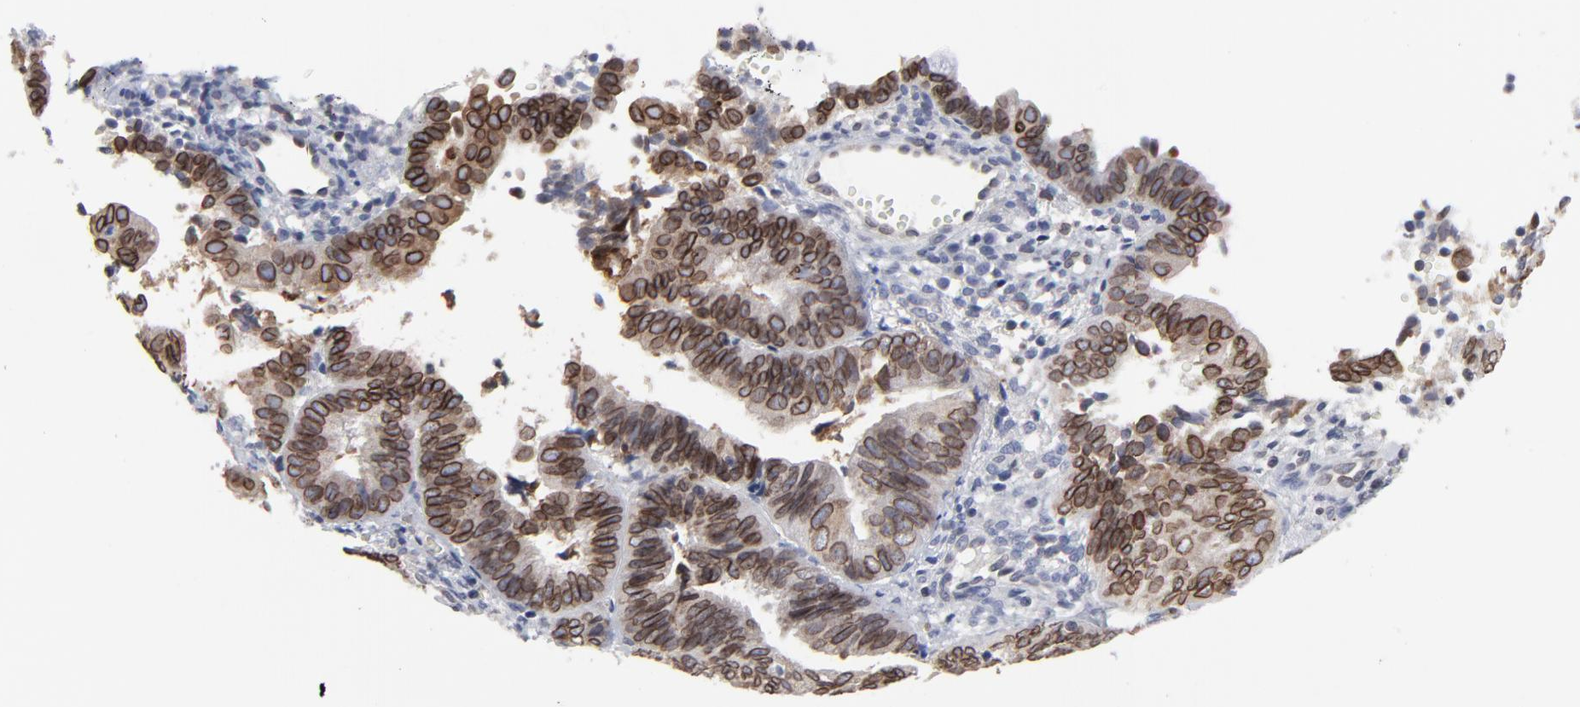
{"staining": {"intensity": "strong", "quantity": ">75%", "location": "cytoplasmic/membranous,nuclear"}, "tissue": "endometrial cancer", "cell_type": "Tumor cells", "image_type": "cancer", "snomed": [{"axis": "morphology", "description": "Adenocarcinoma, NOS"}, {"axis": "topography", "description": "Endometrium"}], "caption": "Protein positivity by immunohistochemistry (IHC) demonstrates strong cytoplasmic/membranous and nuclear positivity in approximately >75% of tumor cells in endometrial cancer (adenocarcinoma).", "gene": "SYNE2", "patient": {"sex": "female", "age": 63}}